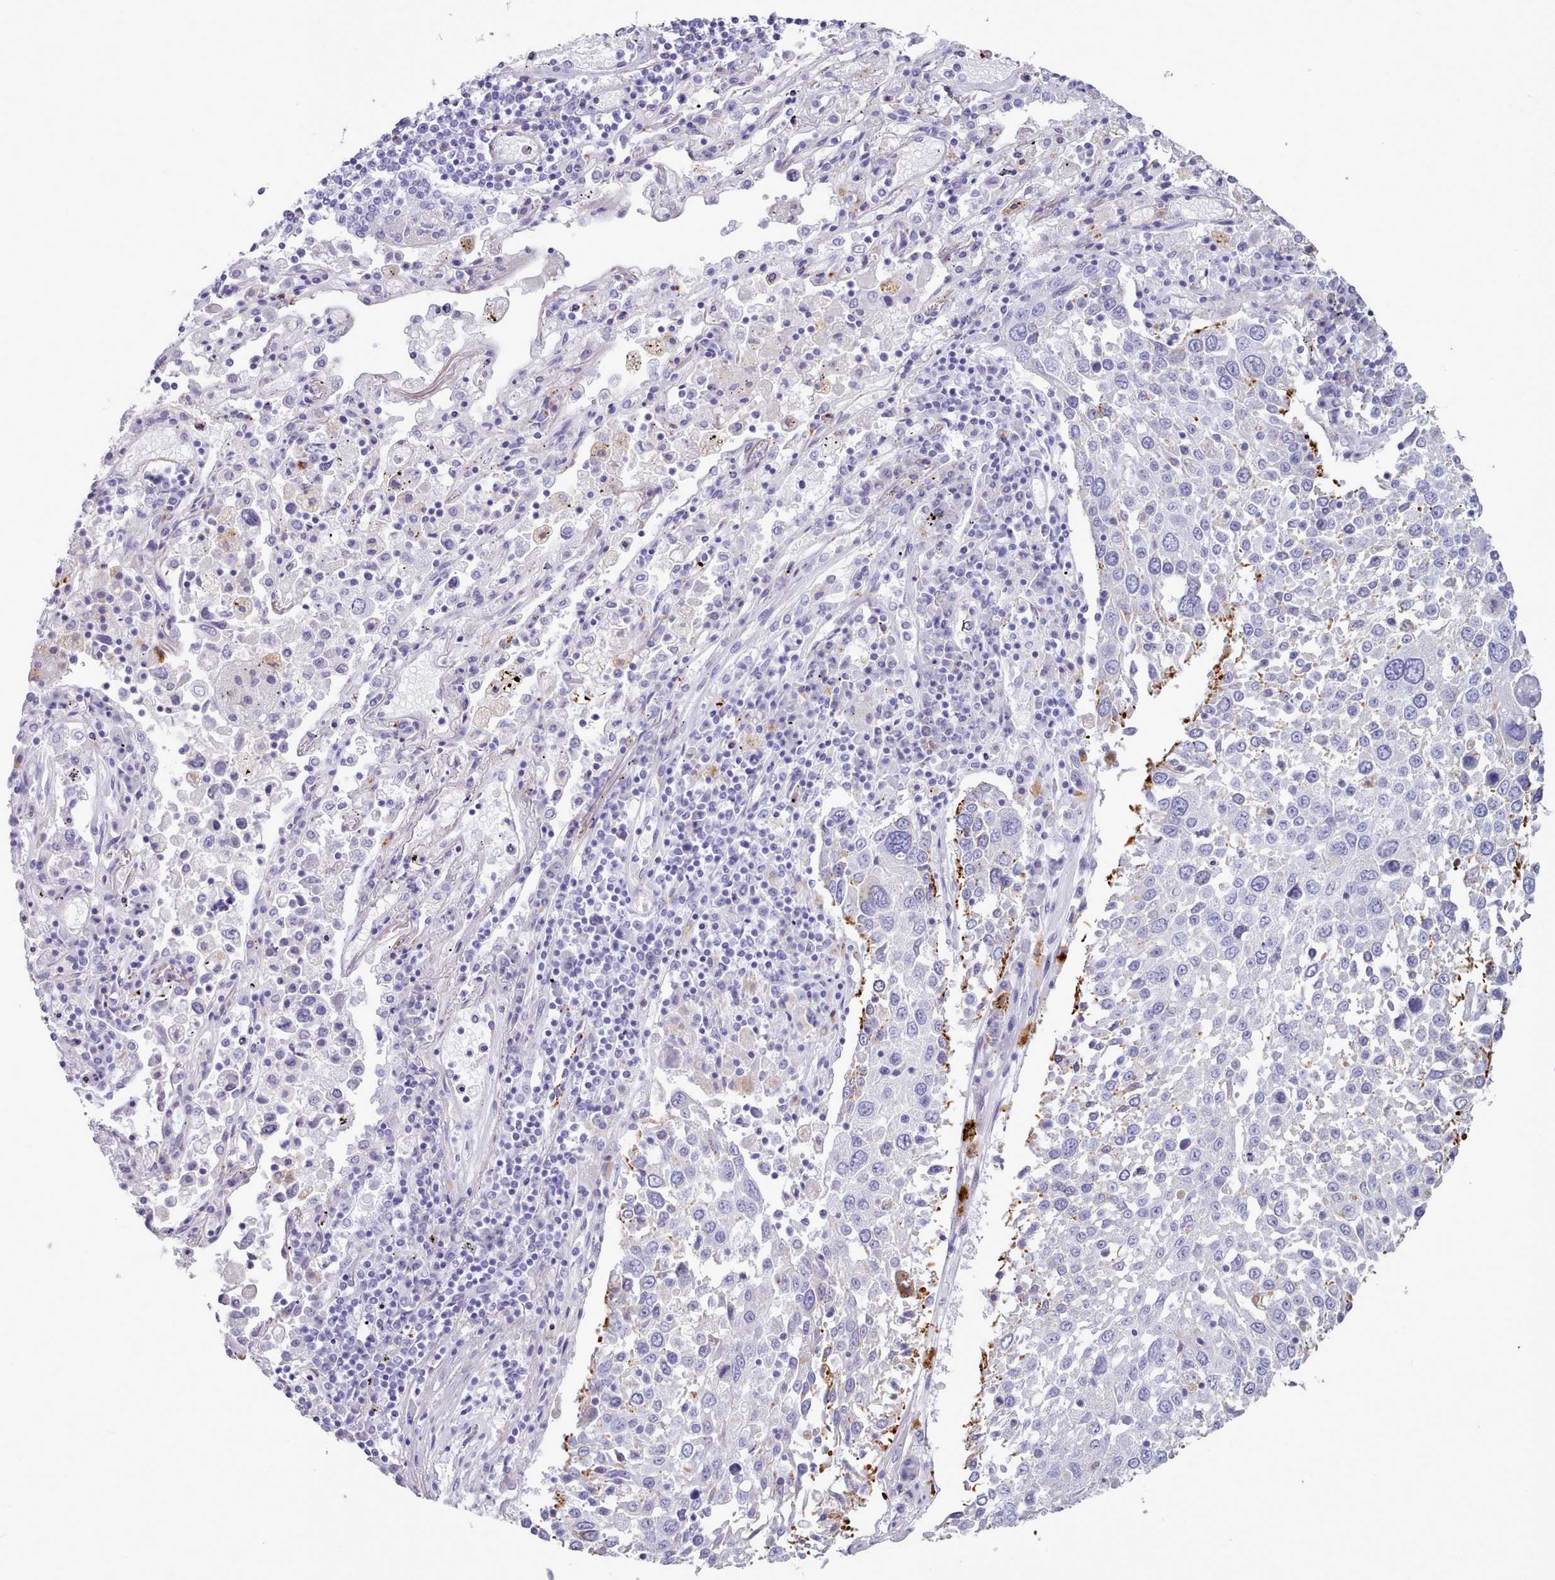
{"staining": {"intensity": "strong", "quantity": "<25%", "location": "cytoplasmic/membranous"}, "tissue": "lung cancer", "cell_type": "Tumor cells", "image_type": "cancer", "snomed": [{"axis": "morphology", "description": "Squamous cell carcinoma, NOS"}, {"axis": "topography", "description": "Lung"}], "caption": "Brown immunohistochemical staining in human lung cancer (squamous cell carcinoma) shows strong cytoplasmic/membranous expression in approximately <25% of tumor cells. (DAB (3,3'-diaminobenzidine) = brown stain, brightfield microscopy at high magnification).", "gene": "GAA", "patient": {"sex": "male", "age": 65}}